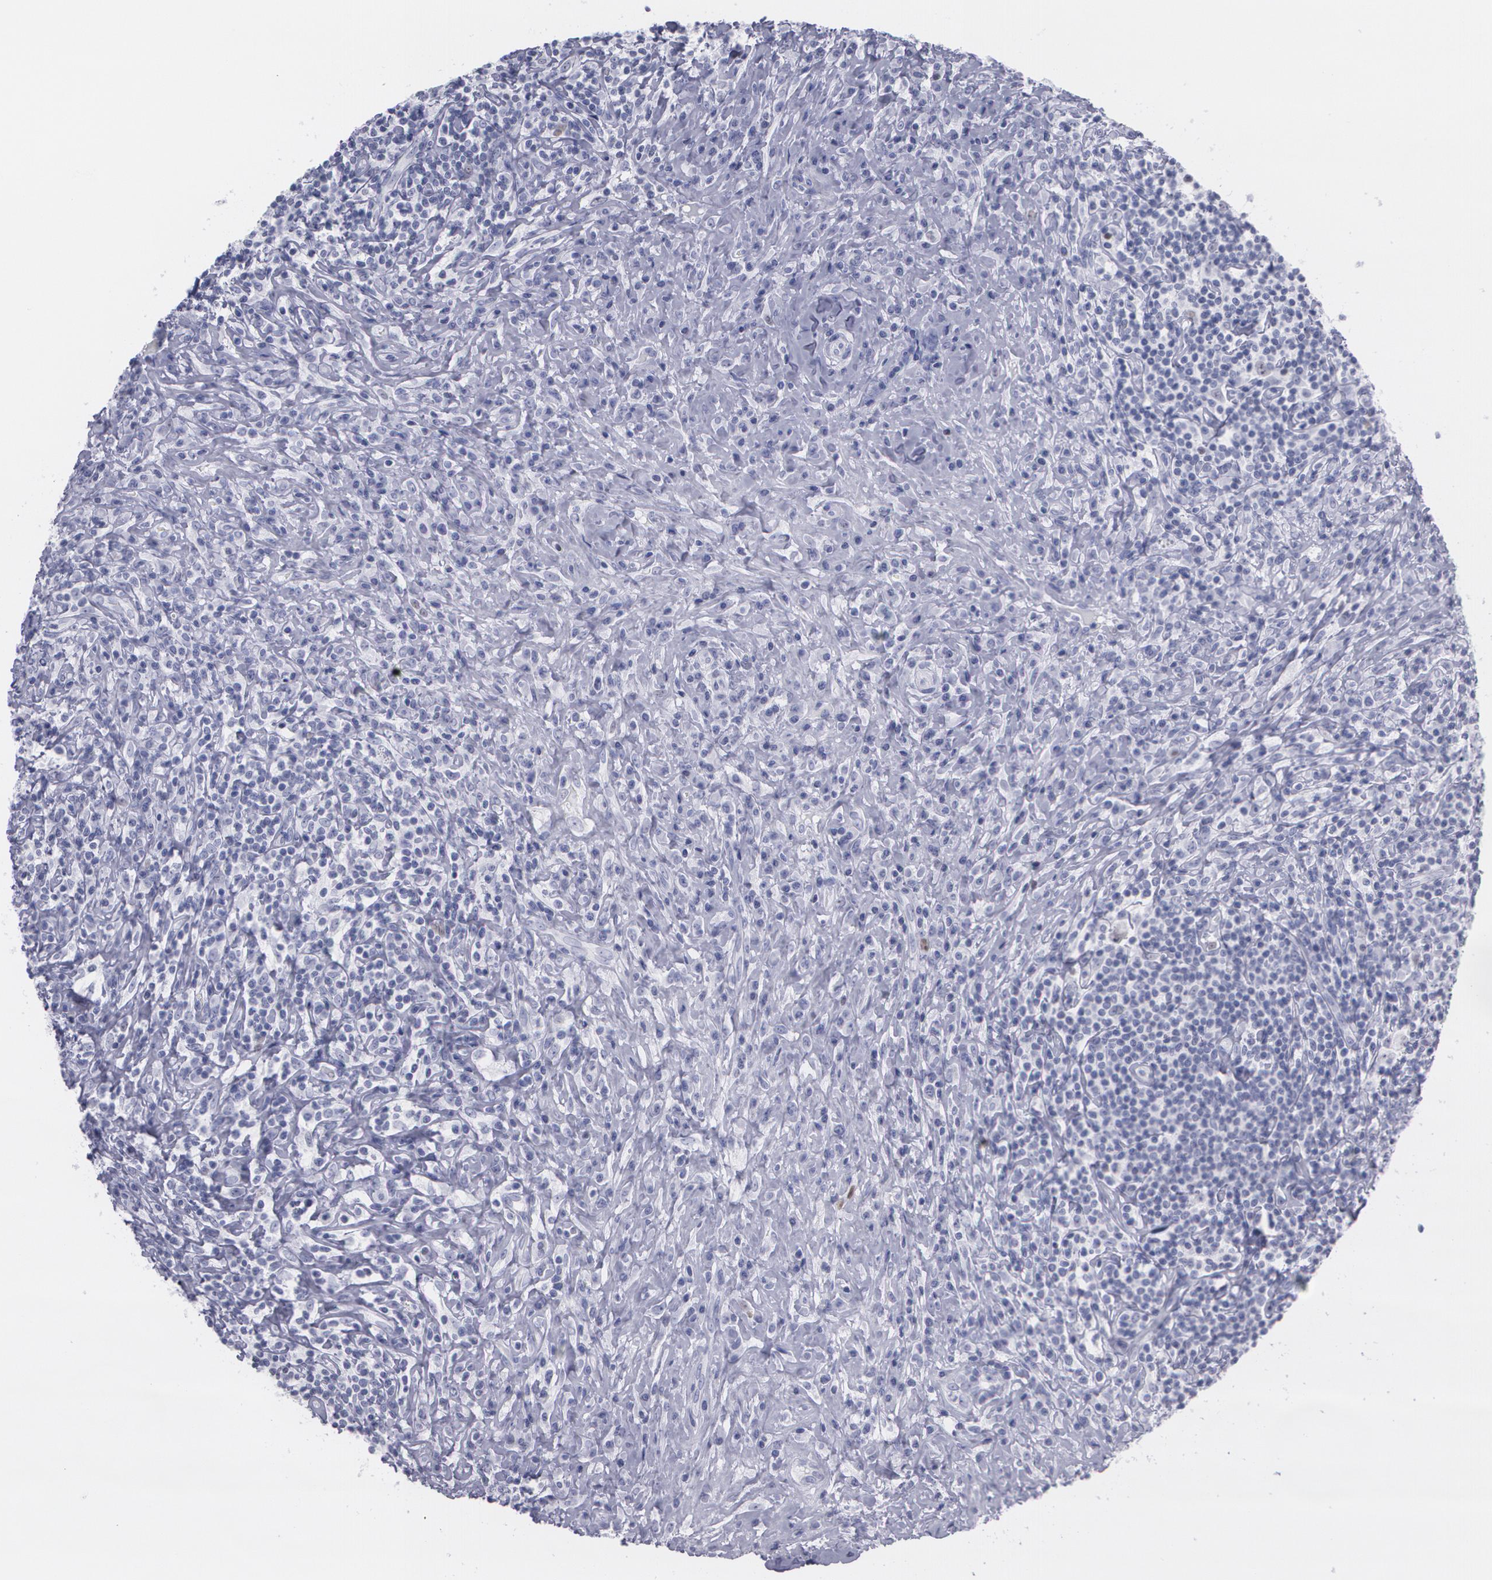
{"staining": {"intensity": "negative", "quantity": "none", "location": "none"}, "tissue": "lymphoma", "cell_type": "Tumor cells", "image_type": "cancer", "snomed": [{"axis": "morphology", "description": "Hodgkin's disease, NOS"}, {"axis": "topography", "description": "Lymph node"}], "caption": "IHC micrograph of lymphoma stained for a protein (brown), which exhibits no staining in tumor cells. (DAB (3,3'-diaminobenzidine) IHC visualized using brightfield microscopy, high magnification).", "gene": "TP53", "patient": {"sex": "female", "age": 25}}